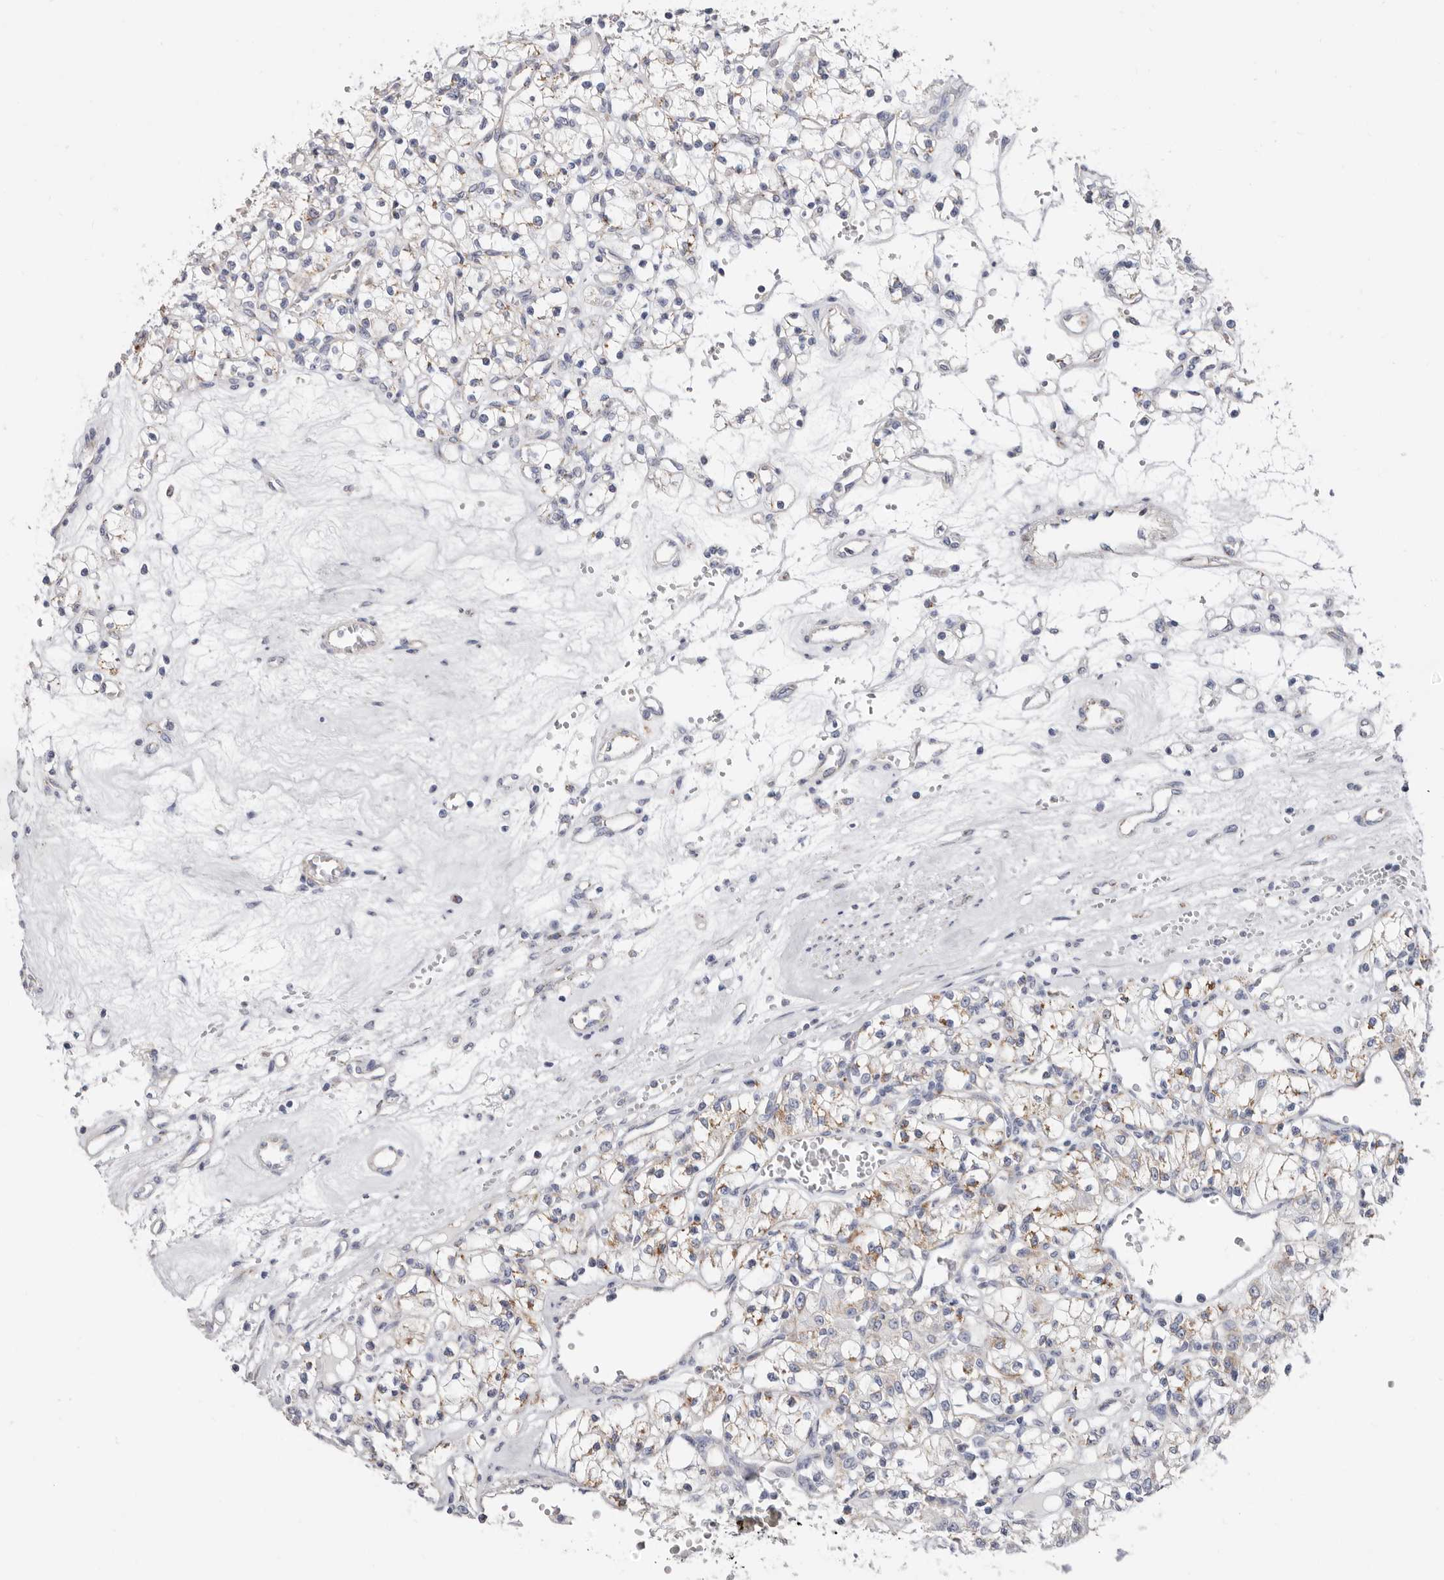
{"staining": {"intensity": "moderate", "quantity": "25%-75%", "location": "cytoplasmic/membranous"}, "tissue": "renal cancer", "cell_type": "Tumor cells", "image_type": "cancer", "snomed": [{"axis": "morphology", "description": "Adenocarcinoma, NOS"}, {"axis": "topography", "description": "Kidney"}], "caption": "Protein expression analysis of renal cancer (adenocarcinoma) exhibits moderate cytoplasmic/membranous positivity in approximately 25%-75% of tumor cells. Nuclei are stained in blue.", "gene": "RSPO2", "patient": {"sex": "female", "age": 59}}